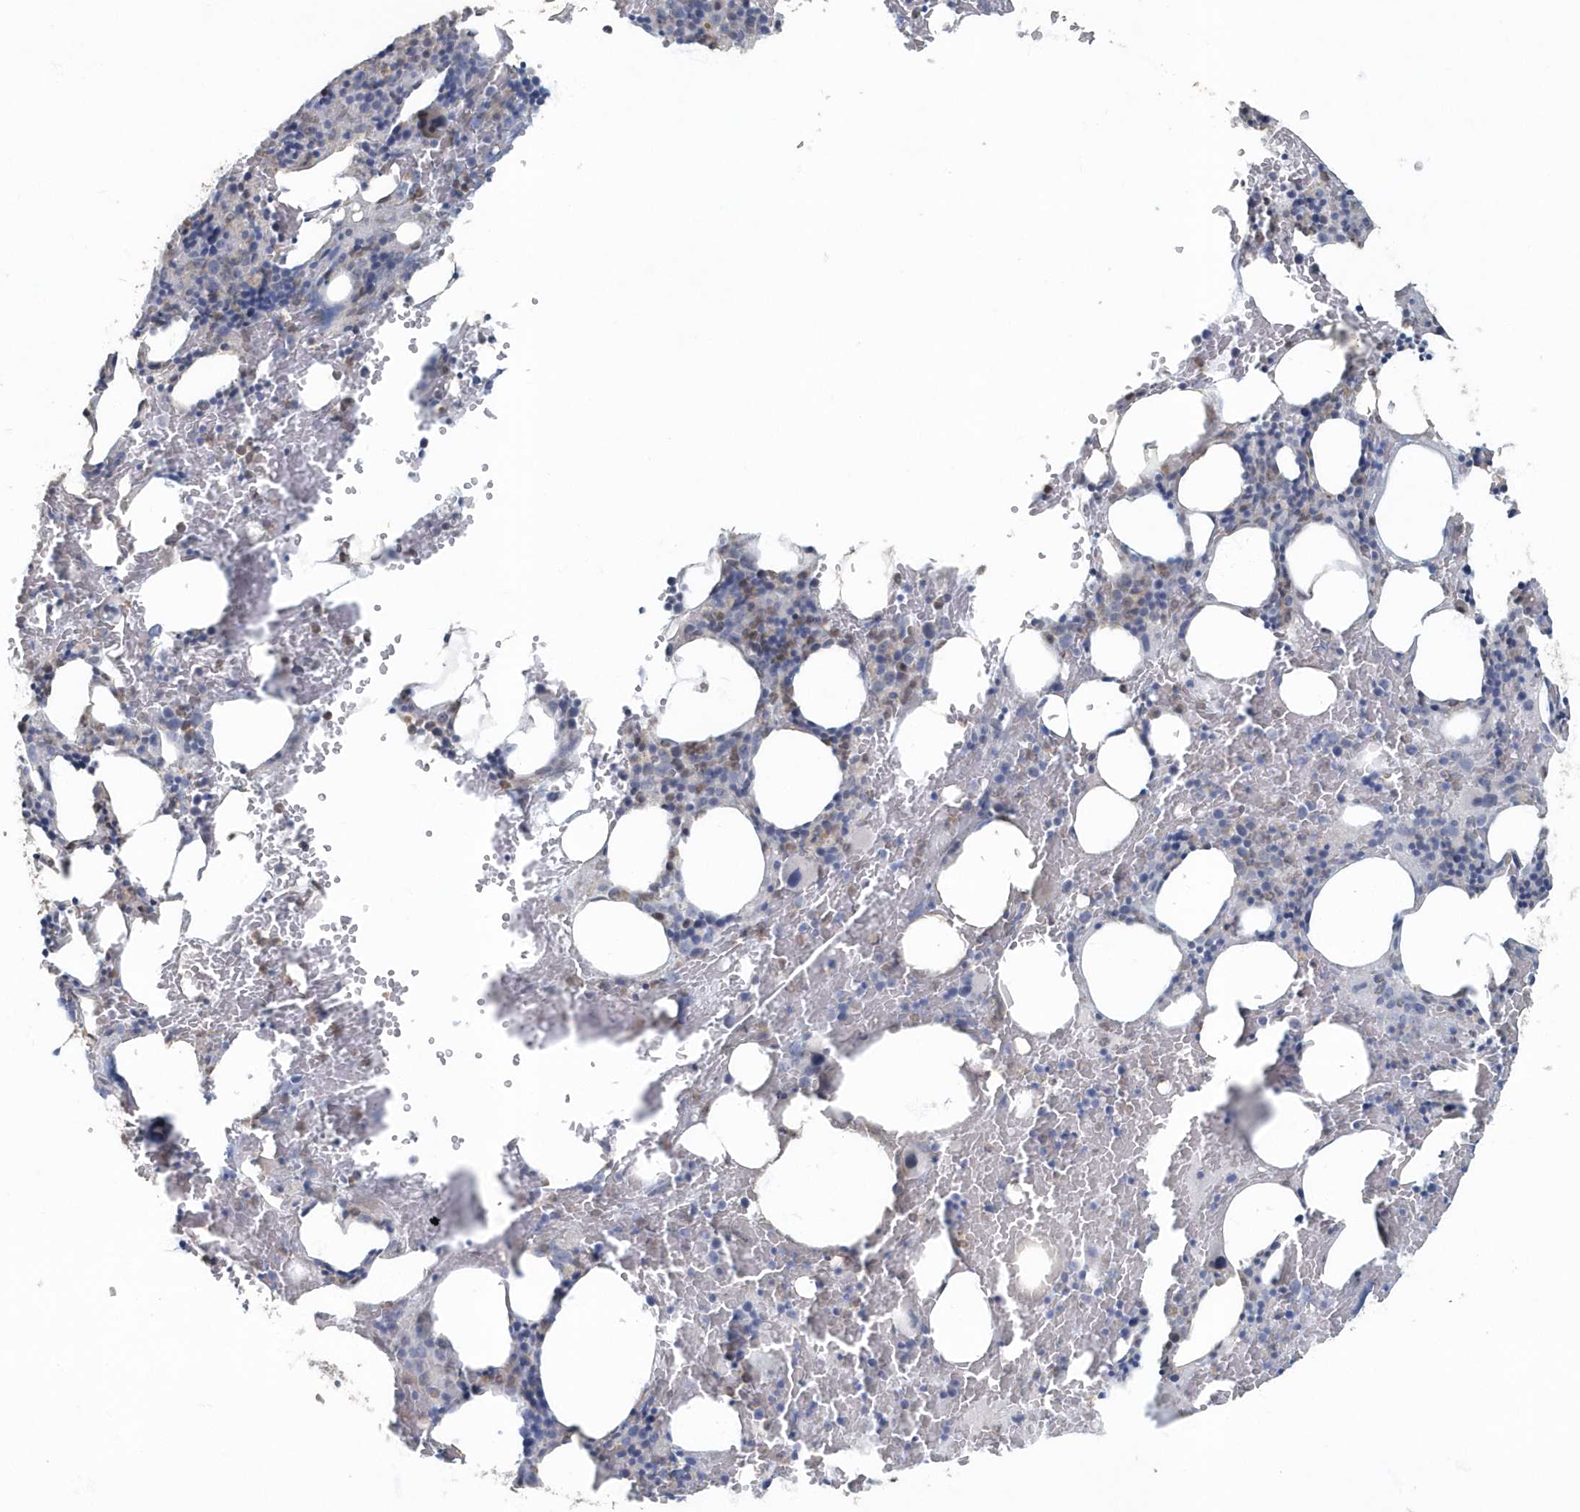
{"staining": {"intensity": "moderate", "quantity": "25%-75%", "location": "cytoplasmic/membranous"}, "tissue": "bone marrow", "cell_type": "Hematopoietic cells", "image_type": "normal", "snomed": [{"axis": "morphology", "description": "Normal tissue, NOS"}, {"axis": "topography", "description": "Bone marrow"}], "caption": "A micrograph of bone marrow stained for a protein demonstrates moderate cytoplasmic/membranous brown staining in hematopoietic cells.", "gene": "MYOT", "patient": {"sex": "male", "age": 62}}